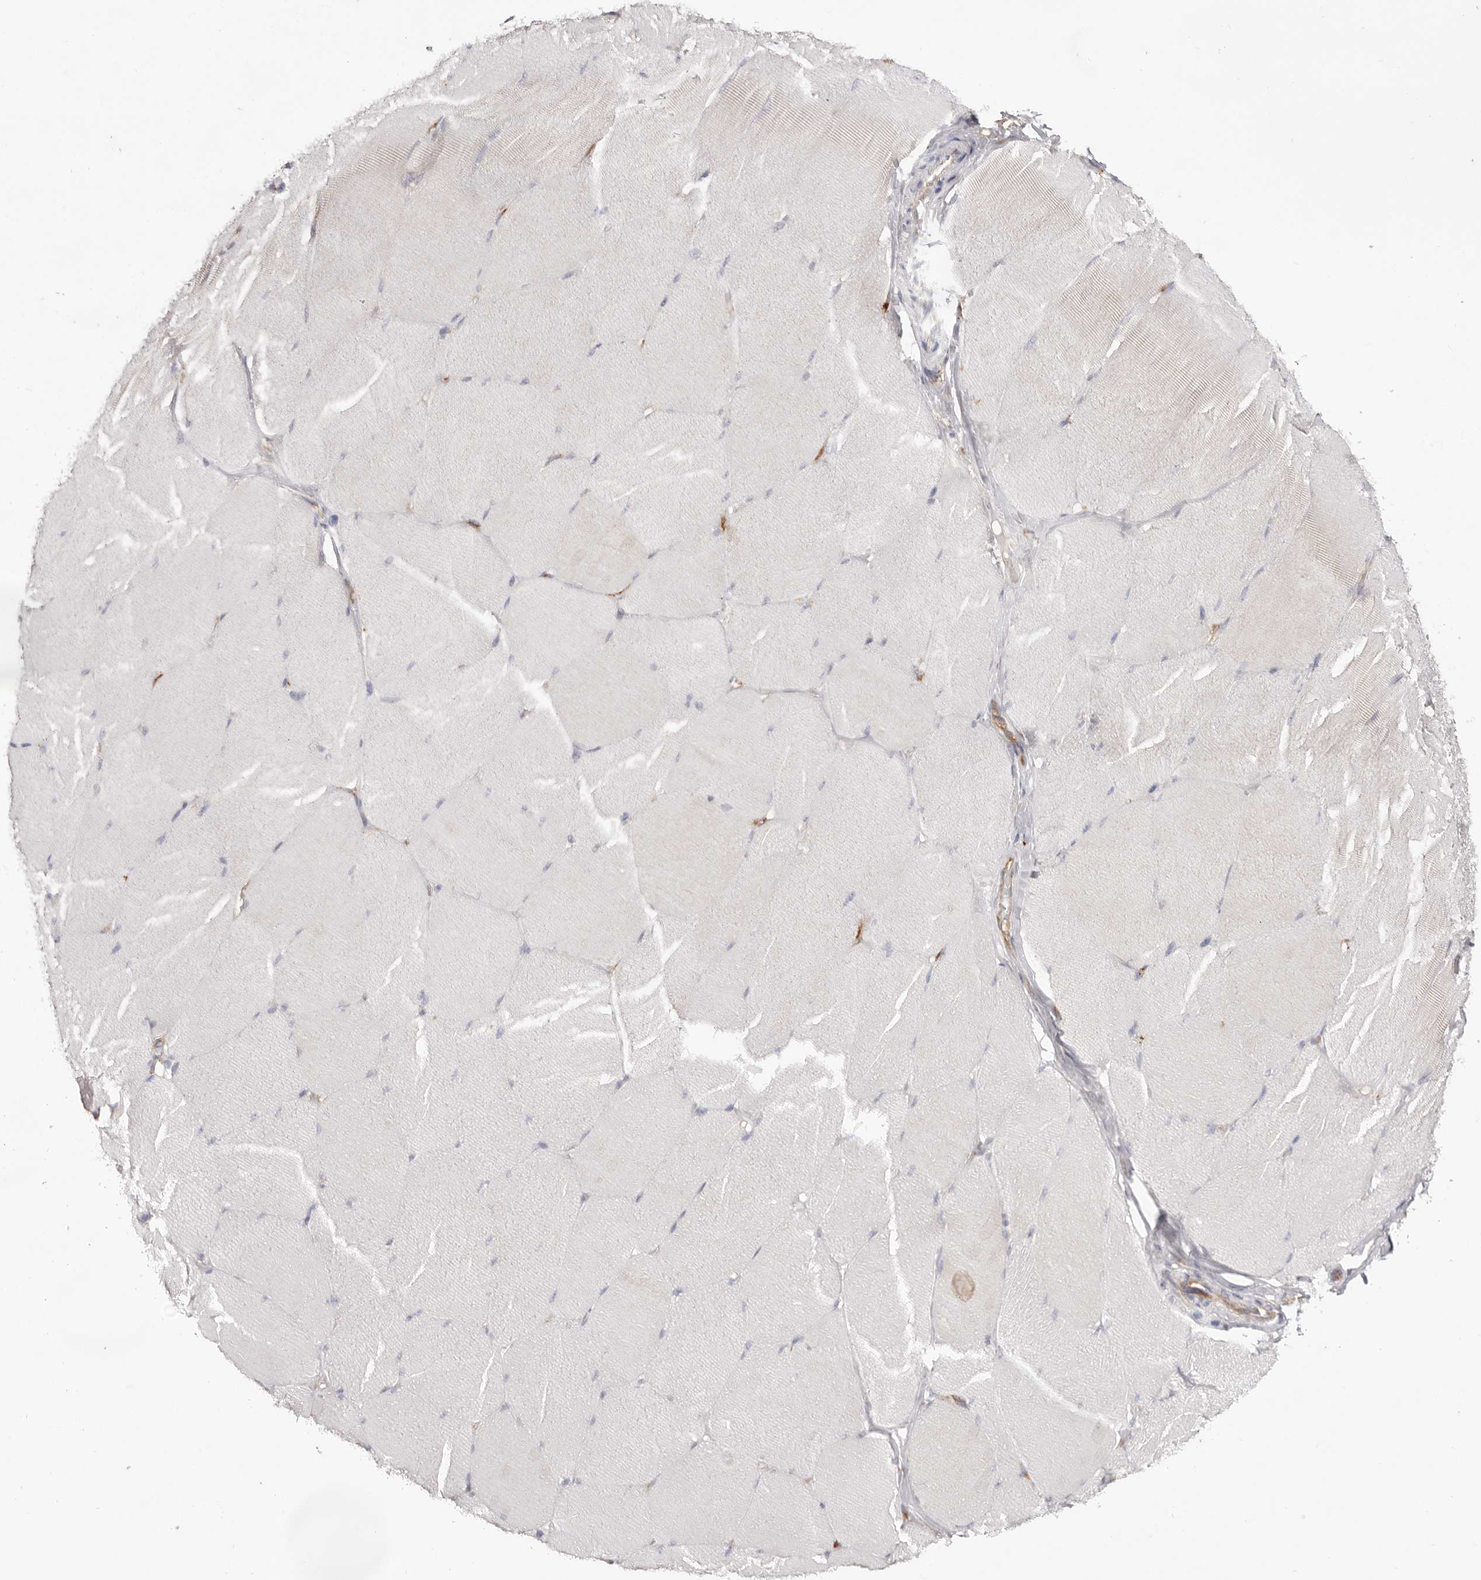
{"staining": {"intensity": "weak", "quantity": "<25%", "location": "cytoplasmic/membranous"}, "tissue": "skeletal muscle", "cell_type": "Myocytes", "image_type": "normal", "snomed": [{"axis": "morphology", "description": "Normal tissue, NOS"}, {"axis": "topography", "description": "Skin"}, {"axis": "topography", "description": "Skeletal muscle"}], "caption": "Immunohistochemical staining of normal skeletal muscle exhibits no significant staining in myocytes. Brightfield microscopy of IHC stained with DAB (brown) and hematoxylin (blue), captured at high magnification.", "gene": "LRRC66", "patient": {"sex": "male", "age": 83}}